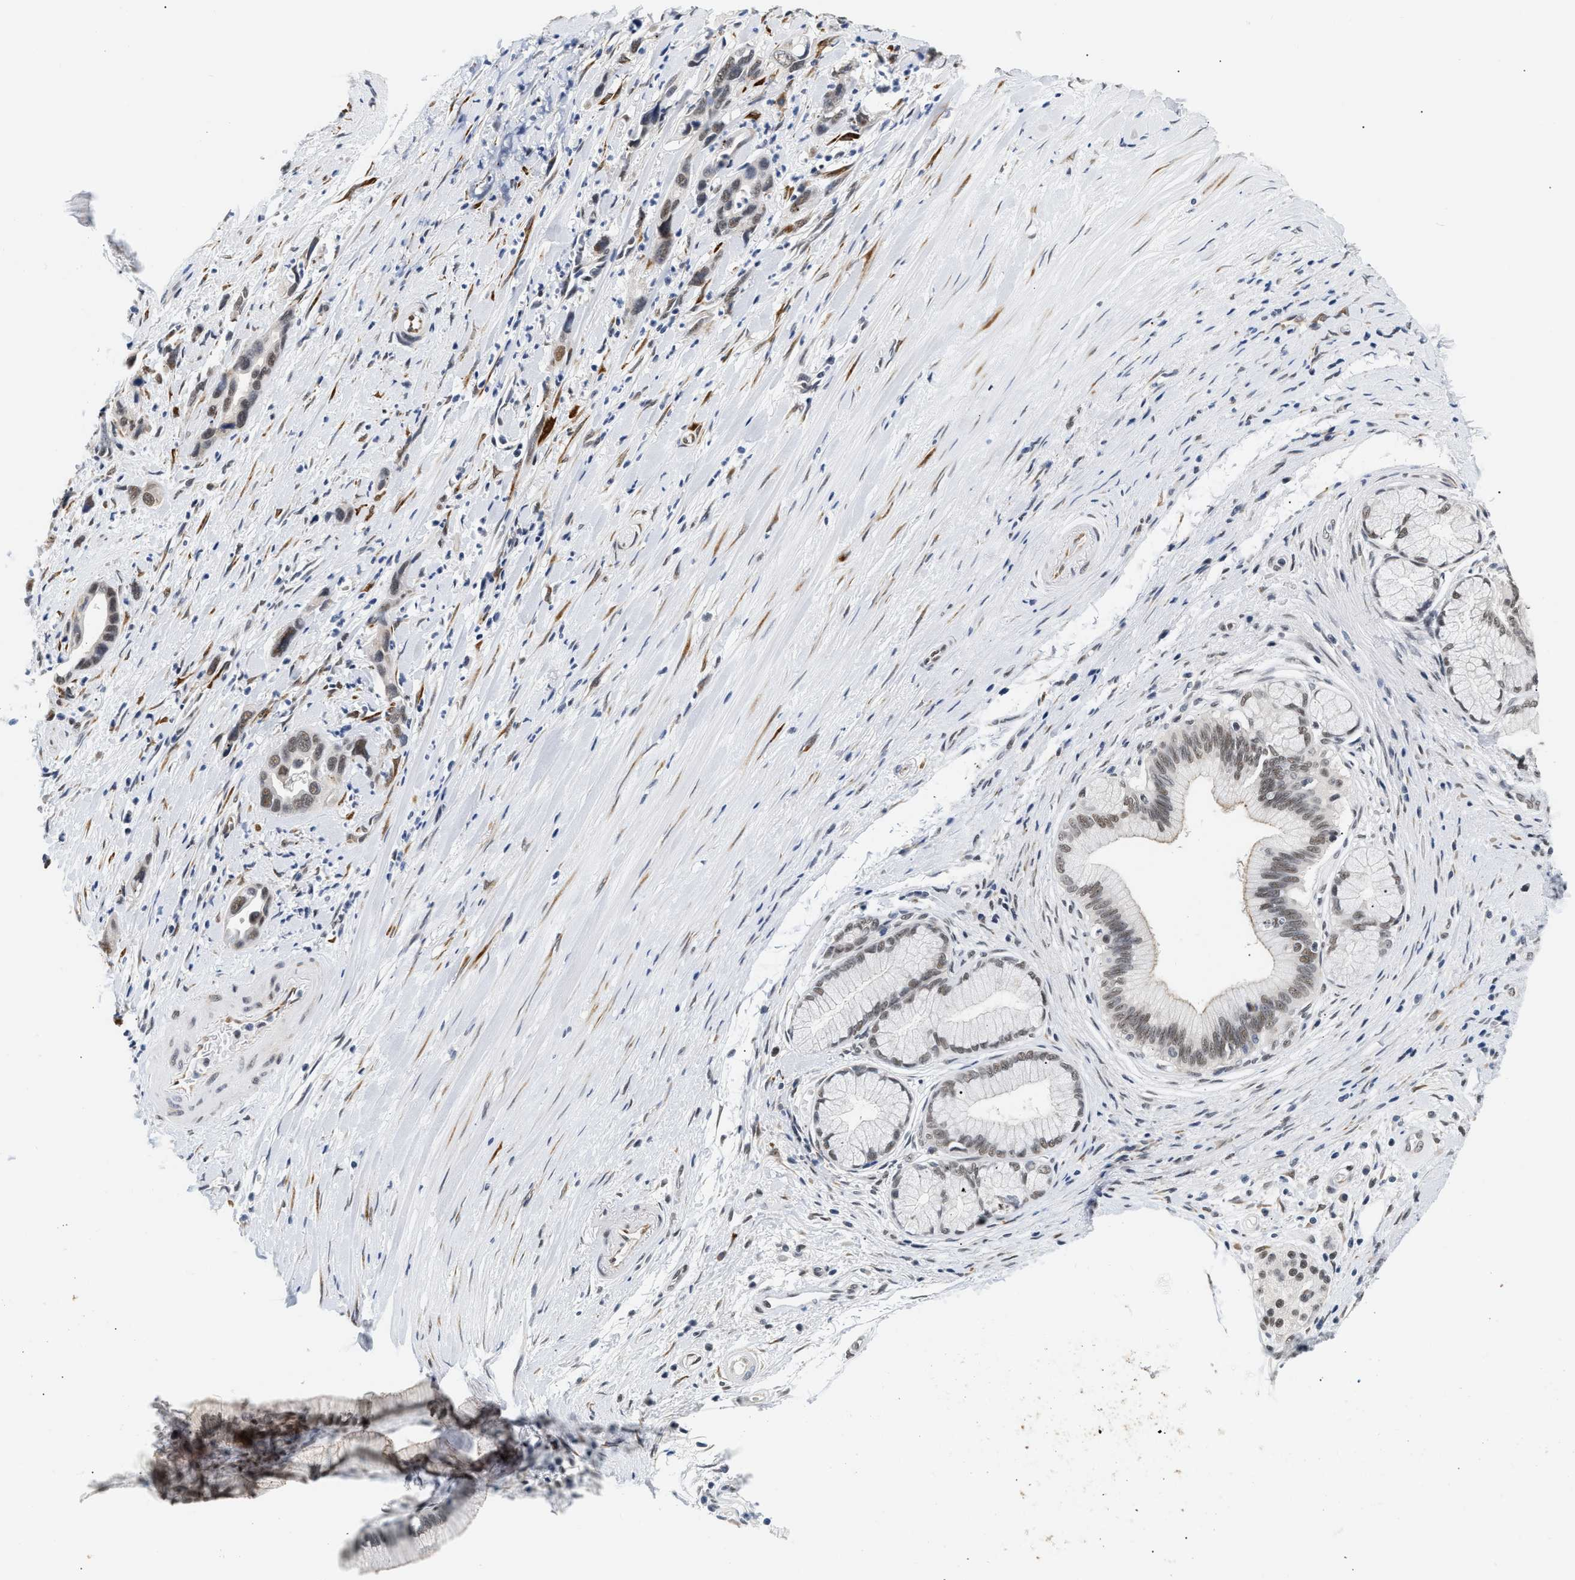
{"staining": {"intensity": "weak", "quantity": "25%-75%", "location": "nuclear"}, "tissue": "pancreatic cancer", "cell_type": "Tumor cells", "image_type": "cancer", "snomed": [{"axis": "morphology", "description": "Adenocarcinoma, NOS"}, {"axis": "topography", "description": "Pancreas"}], "caption": "Protein staining displays weak nuclear staining in about 25%-75% of tumor cells in adenocarcinoma (pancreatic).", "gene": "THOC1", "patient": {"sex": "female", "age": 70}}